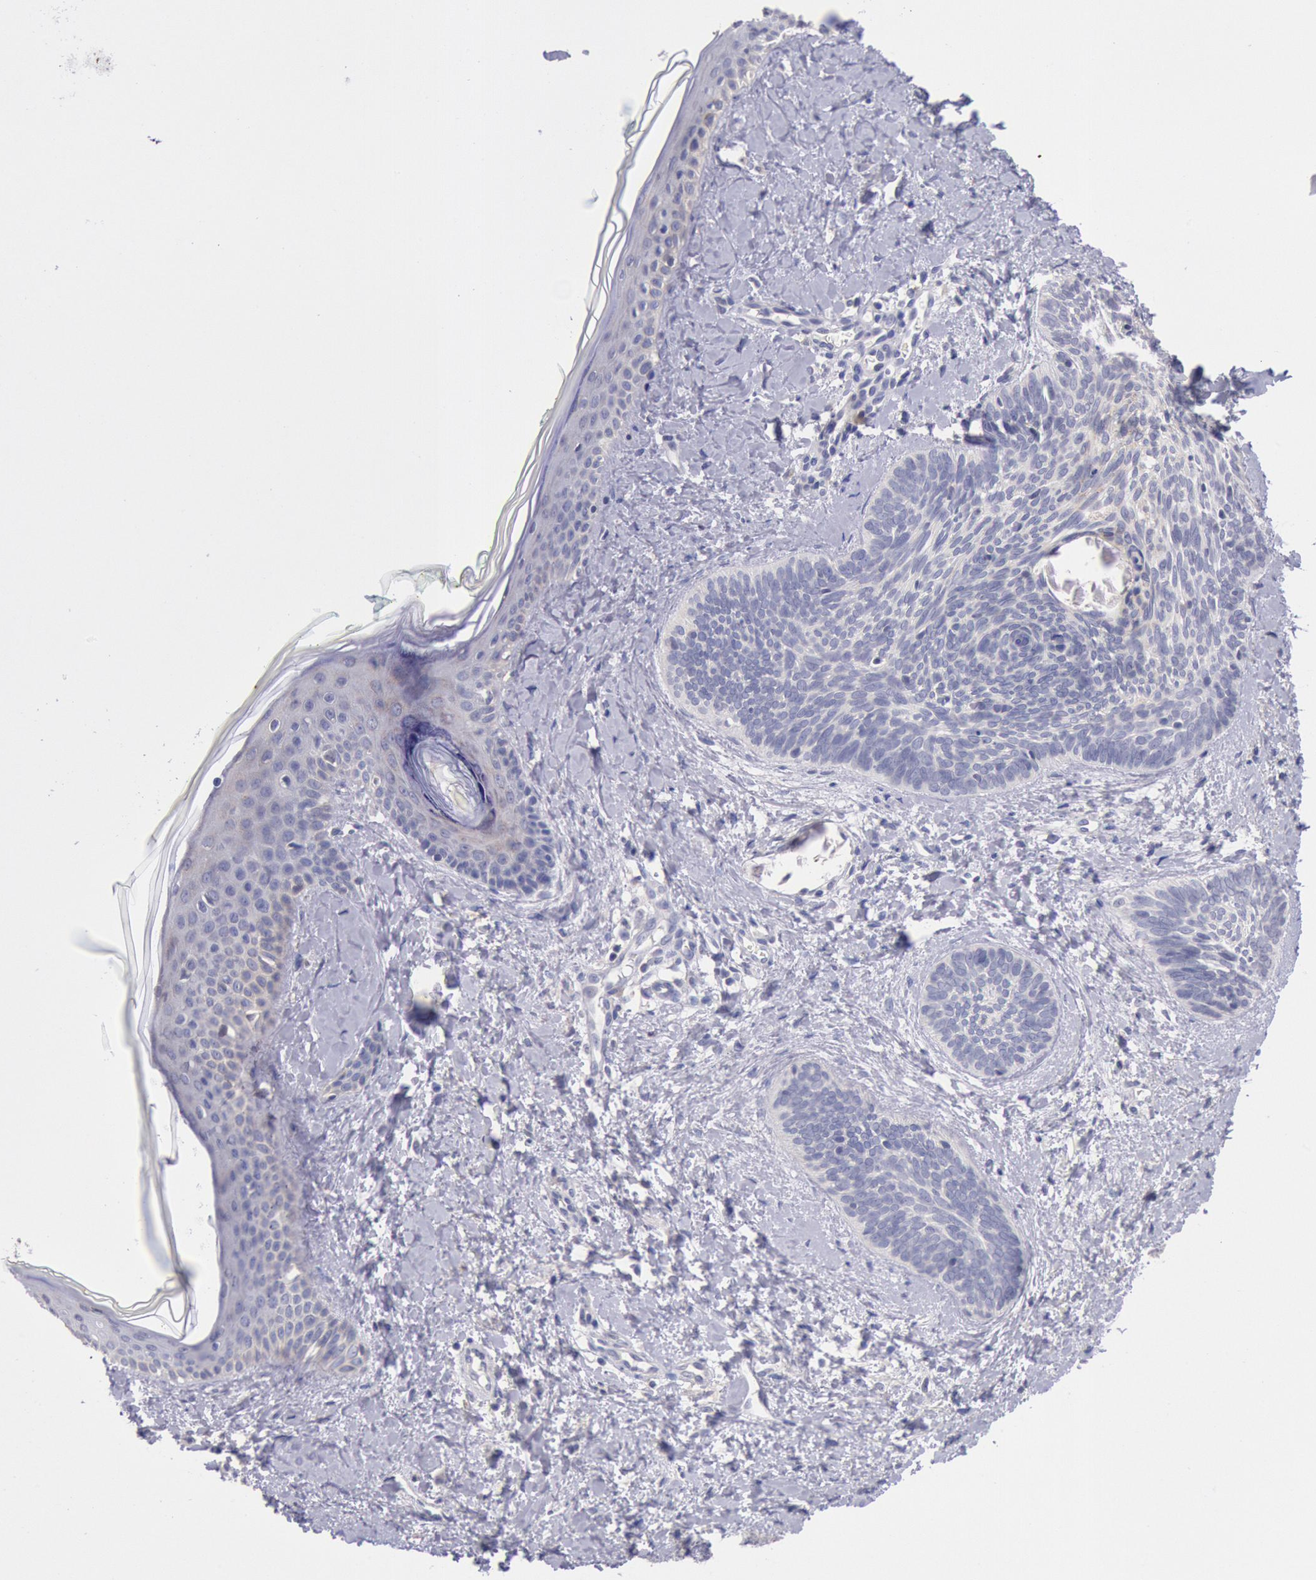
{"staining": {"intensity": "negative", "quantity": "none", "location": "none"}, "tissue": "skin cancer", "cell_type": "Tumor cells", "image_type": "cancer", "snomed": [{"axis": "morphology", "description": "Basal cell carcinoma"}, {"axis": "topography", "description": "Skin"}], "caption": "A photomicrograph of human skin basal cell carcinoma is negative for staining in tumor cells. (Stains: DAB (3,3'-diaminobenzidine) immunohistochemistry with hematoxylin counter stain, Microscopy: brightfield microscopy at high magnification).", "gene": "GAL3ST1", "patient": {"sex": "female", "age": 81}}